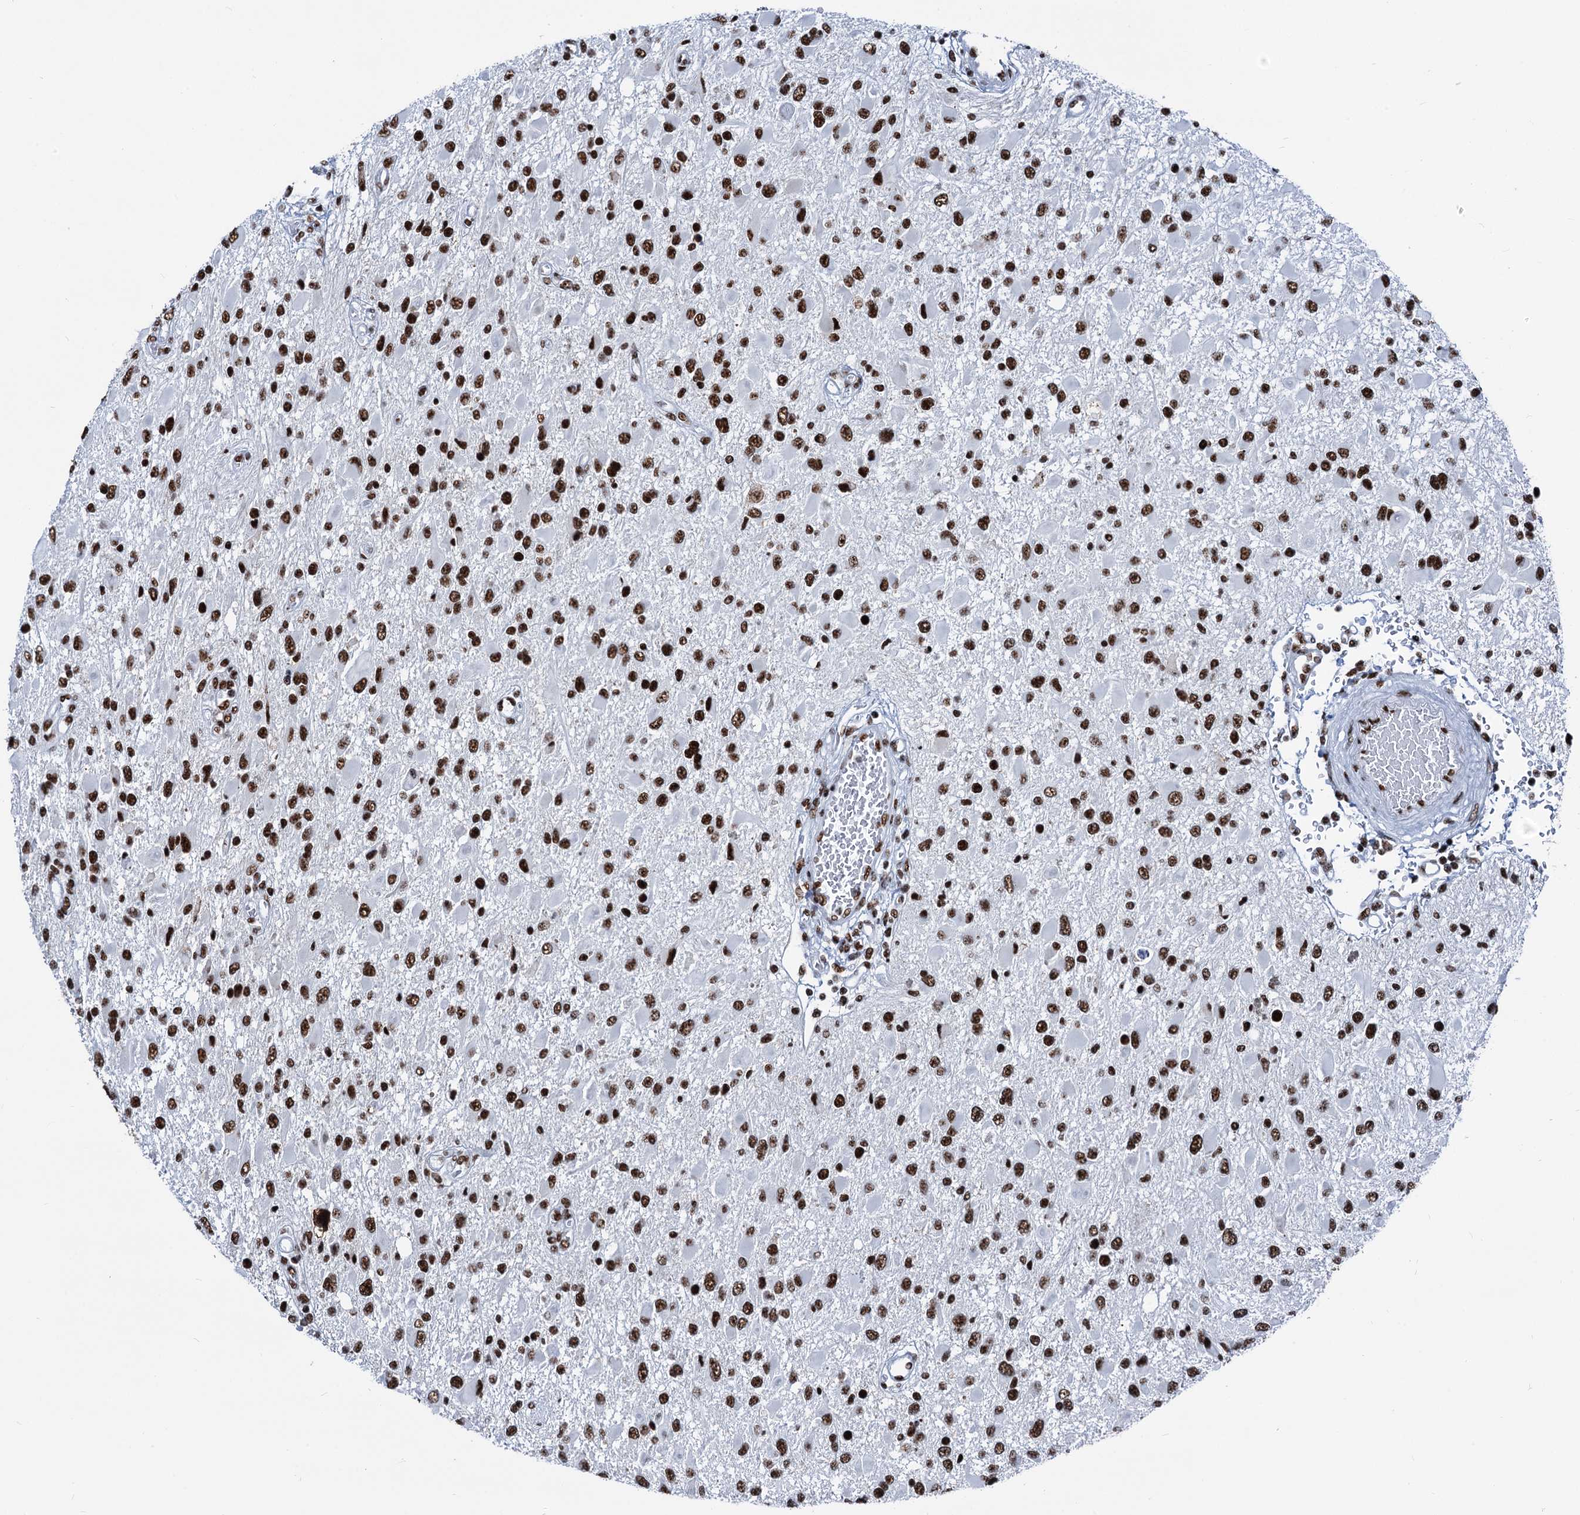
{"staining": {"intensity": "strong", "quantity": ">75%", "location": "nuclear"}, "tissue": "glioma", "cell_type": "Tumor cells", "image_type": "cancer", "snomed": [{"axis": "morphology", "description": "Glioma, malignant, High grade"}, {"axis": "topography", "description": "Brain"}], "caption": "Immunohistochemical staining of glioma demonstrates high levels of strong nuclear staining in approximately >75% of tumor cells. (DAB (3,3'-diaminobenzidine) IHC, brown staining for protein, blue staining for nuclei).", "gene": "DDX23", "patient": {"sex": "male", "age": 53}}